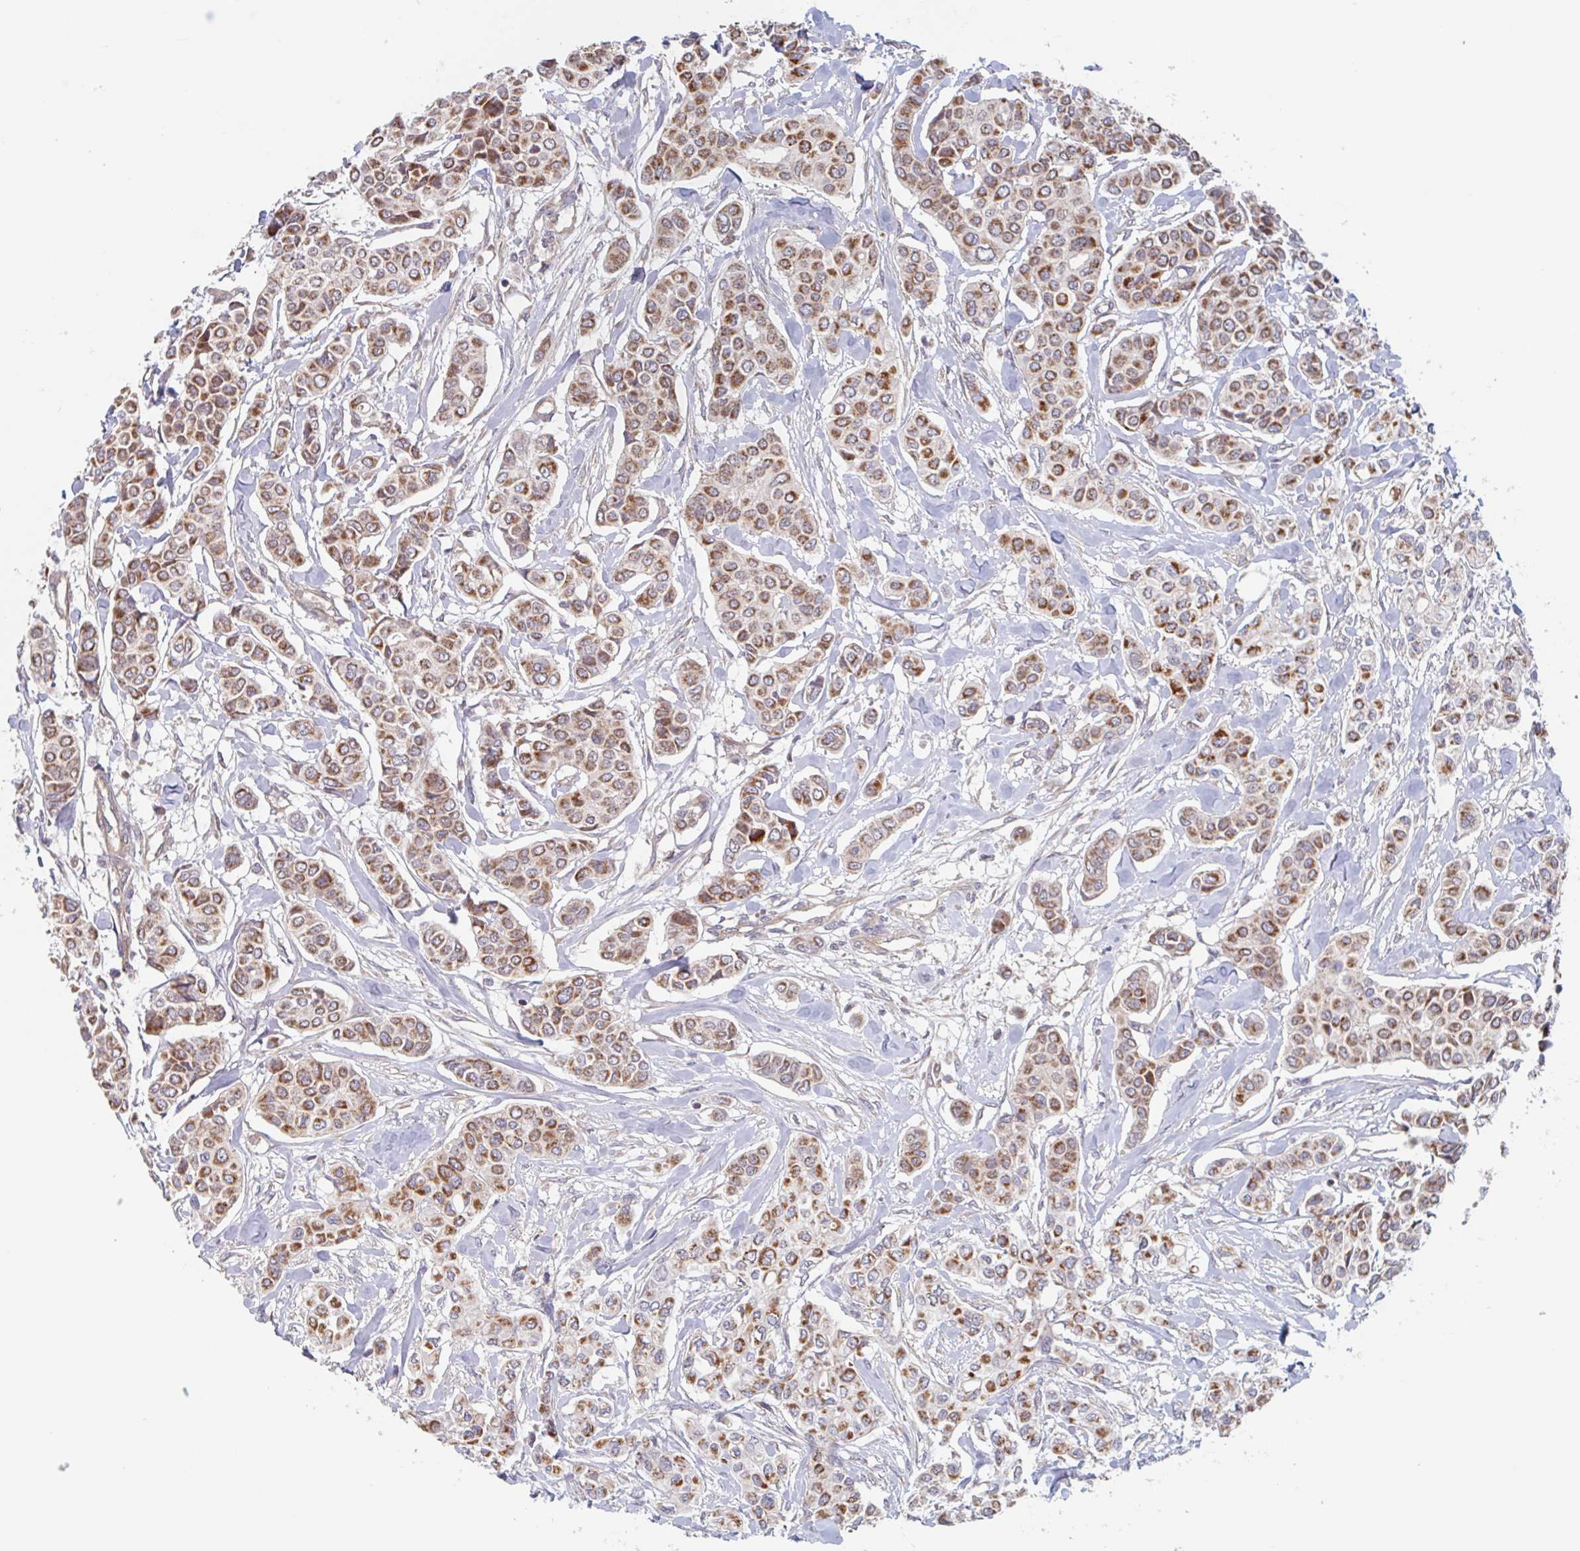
{"staining": {"intensity": "strong", "quantity": ">75%", "location": "cytoplasmic/membranous"}, "tissue": "breast cancer", "cell_type": "Tumor cells", "image_type": "cancer", "snomed": [{"axis": "morphology", "description": "Lobular carcinoma"}, {"axis": "topography", "description": "Breast"}], "caption": "IHC histopathology image of neoplastic tissue: human breast cancer (lobular carcinoma) stained using immunohistochemistry (IHC) demonstrates high levels of strong protein expression localized specifically in the cytoplasmic/membranous of tumor cells, appearing as a cytoplasmic/membranous brown color.", "gene": "SURF1", "patient": {"sex": "female", "age": 51}}